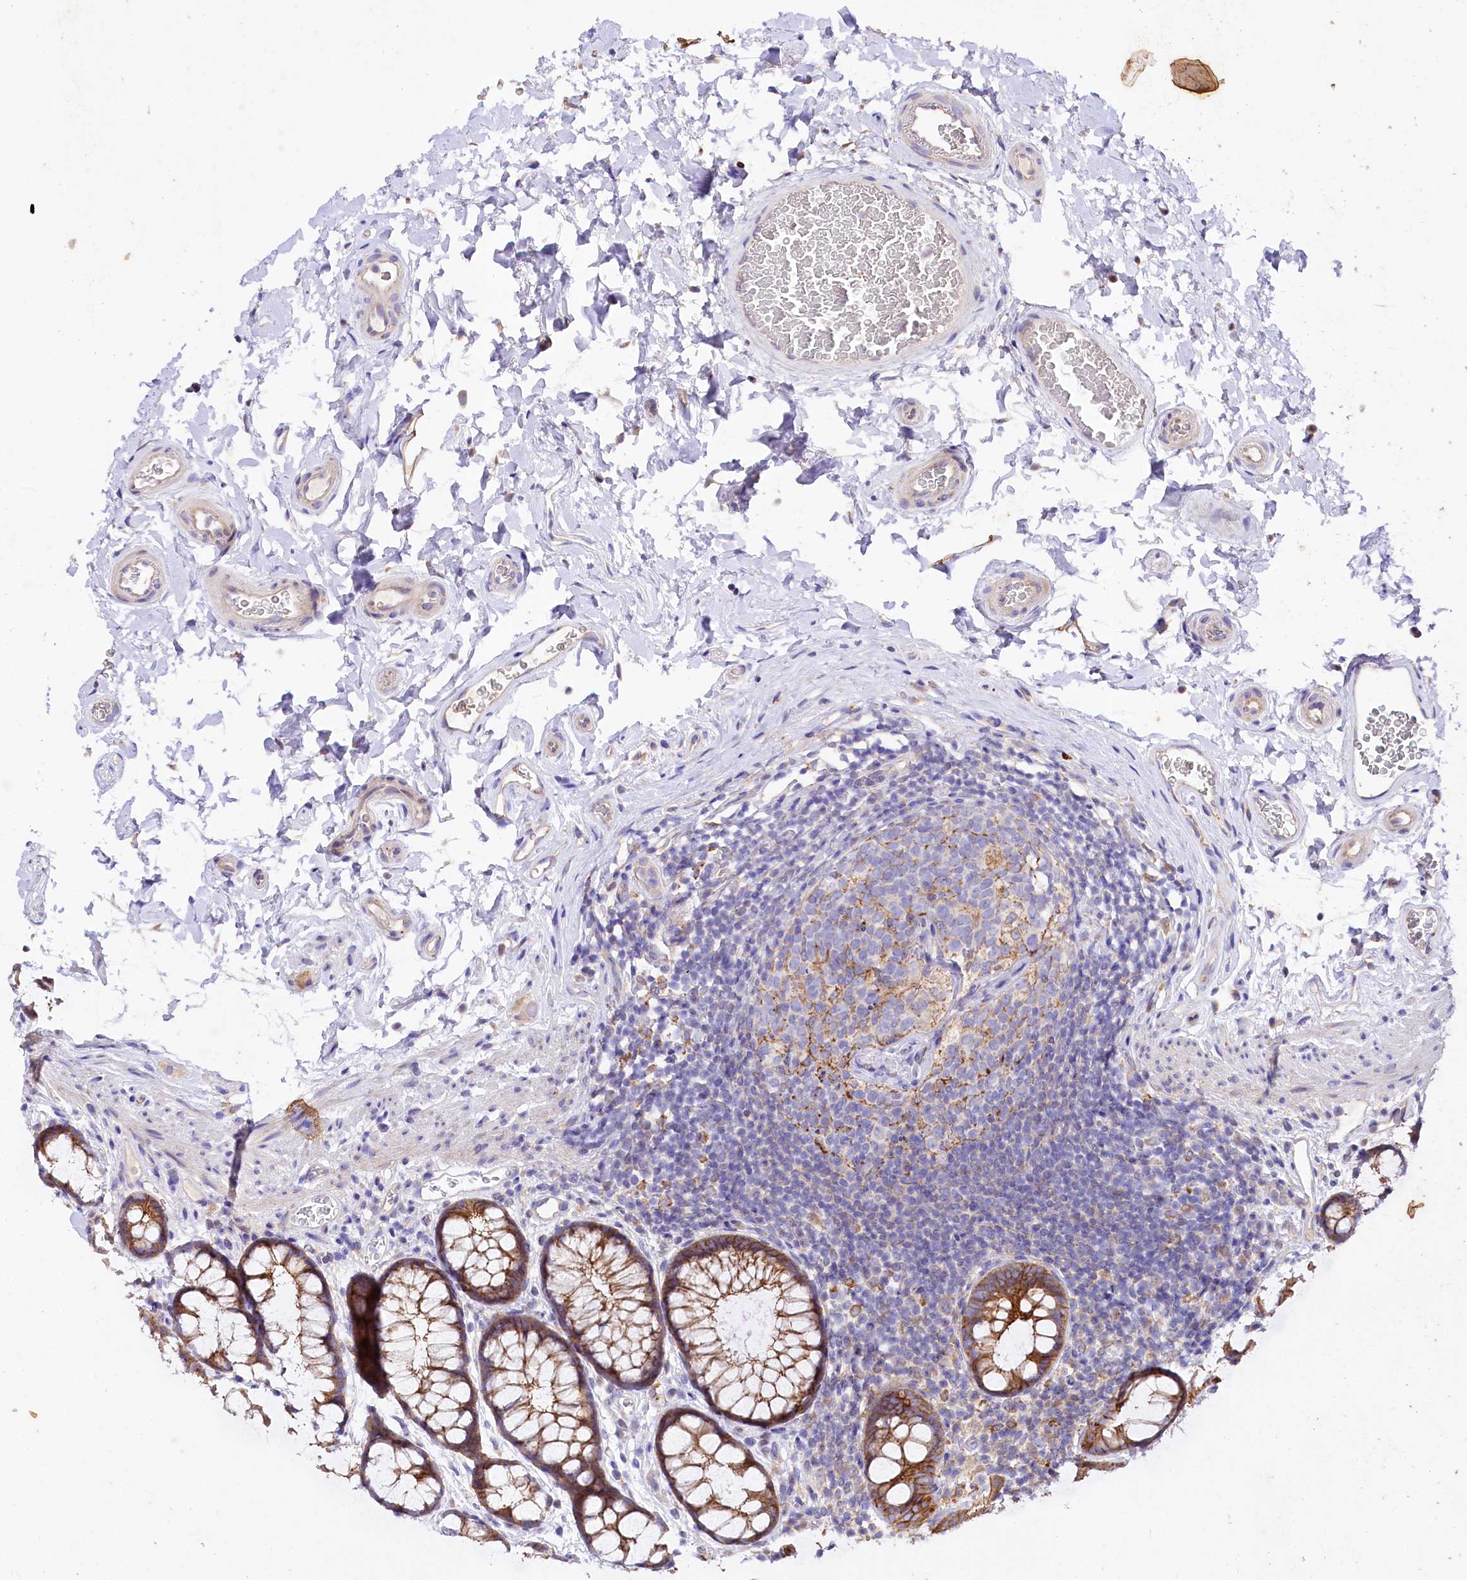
{"staining": {"intensity": "weak", "quantity": ">75%", "location": "cytoplasmic/membranous"}, "tissue": "colon", "cell_type": "Endothelial cells", "image_type": "normal", "snomed": [{"axis": "morphology", "description": "Normal tissue, NOS"}, {"axis": "topography", "description": "Colon"}], "caption": "Immunohistochemical staining of normal human colon demonstrates >75% levels of weak cytoplasmic/membranous protein expression in approximately >75% of endothelial cells. The protein is stained brown, and the nuclei are stained in blue (DAB IHC with brightfield microscopy, high magnification).", "gene": "SACM1L", "patient": {"sex": "female", "age": 82}}